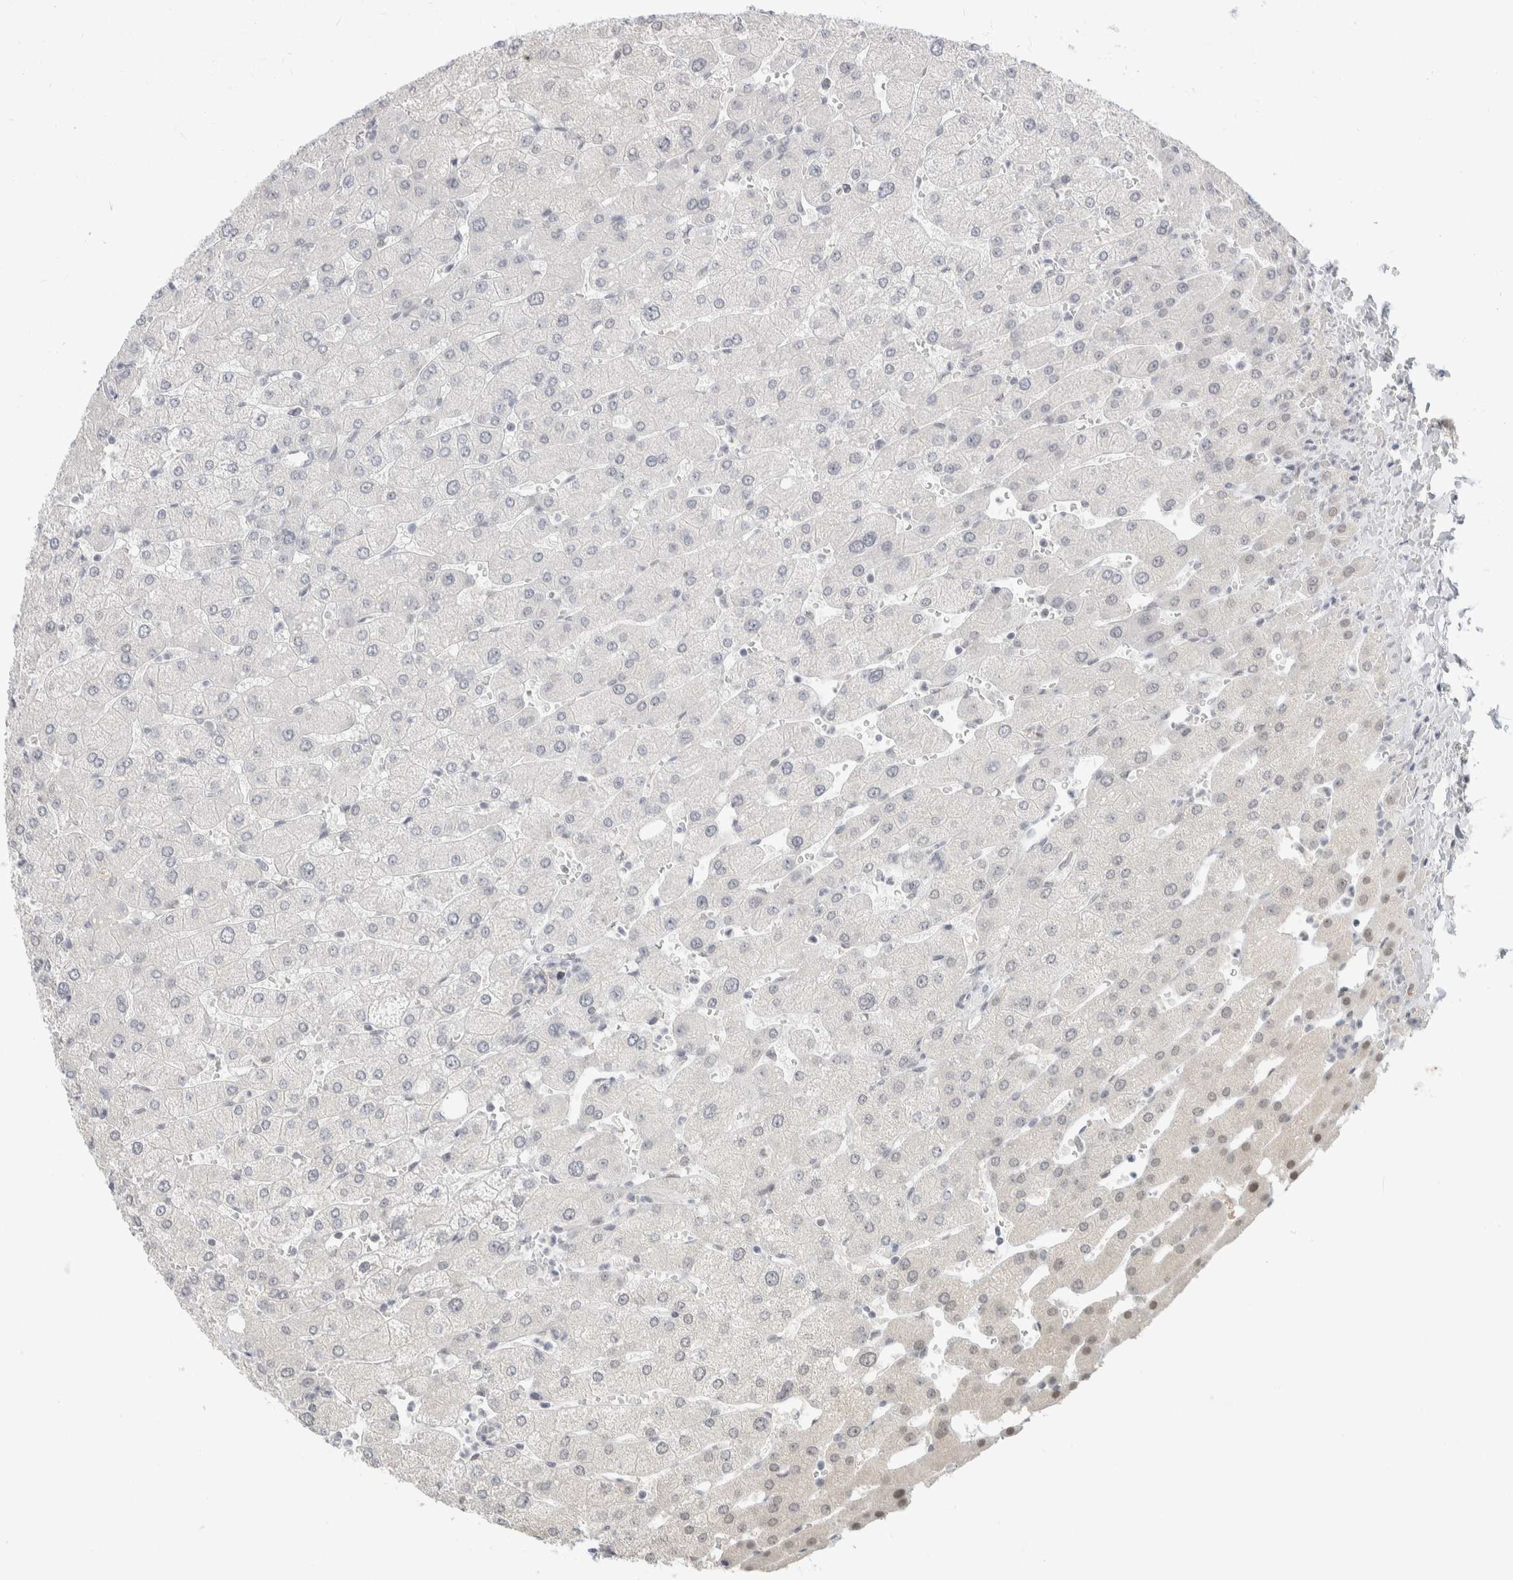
{"staining": {"intensity": "negative", "quantity": "none", "location": "none"}, "tissue": "liver", "cell_type": "Cholangiocytes", "image_type": "normal", "snomed": [{"axis": "morphology", "description": "Normal tissue, NOS"}, {"axis": "topography", "description": "Liver"}], "caption": "This image is of normal liver stained with IHC to label a protein in brown with the nuclei are counter-stained blue. There is no positivity in cholangiocytes.", "gene": "CDH17", "patient": {"sex": "male", "age": 55}}